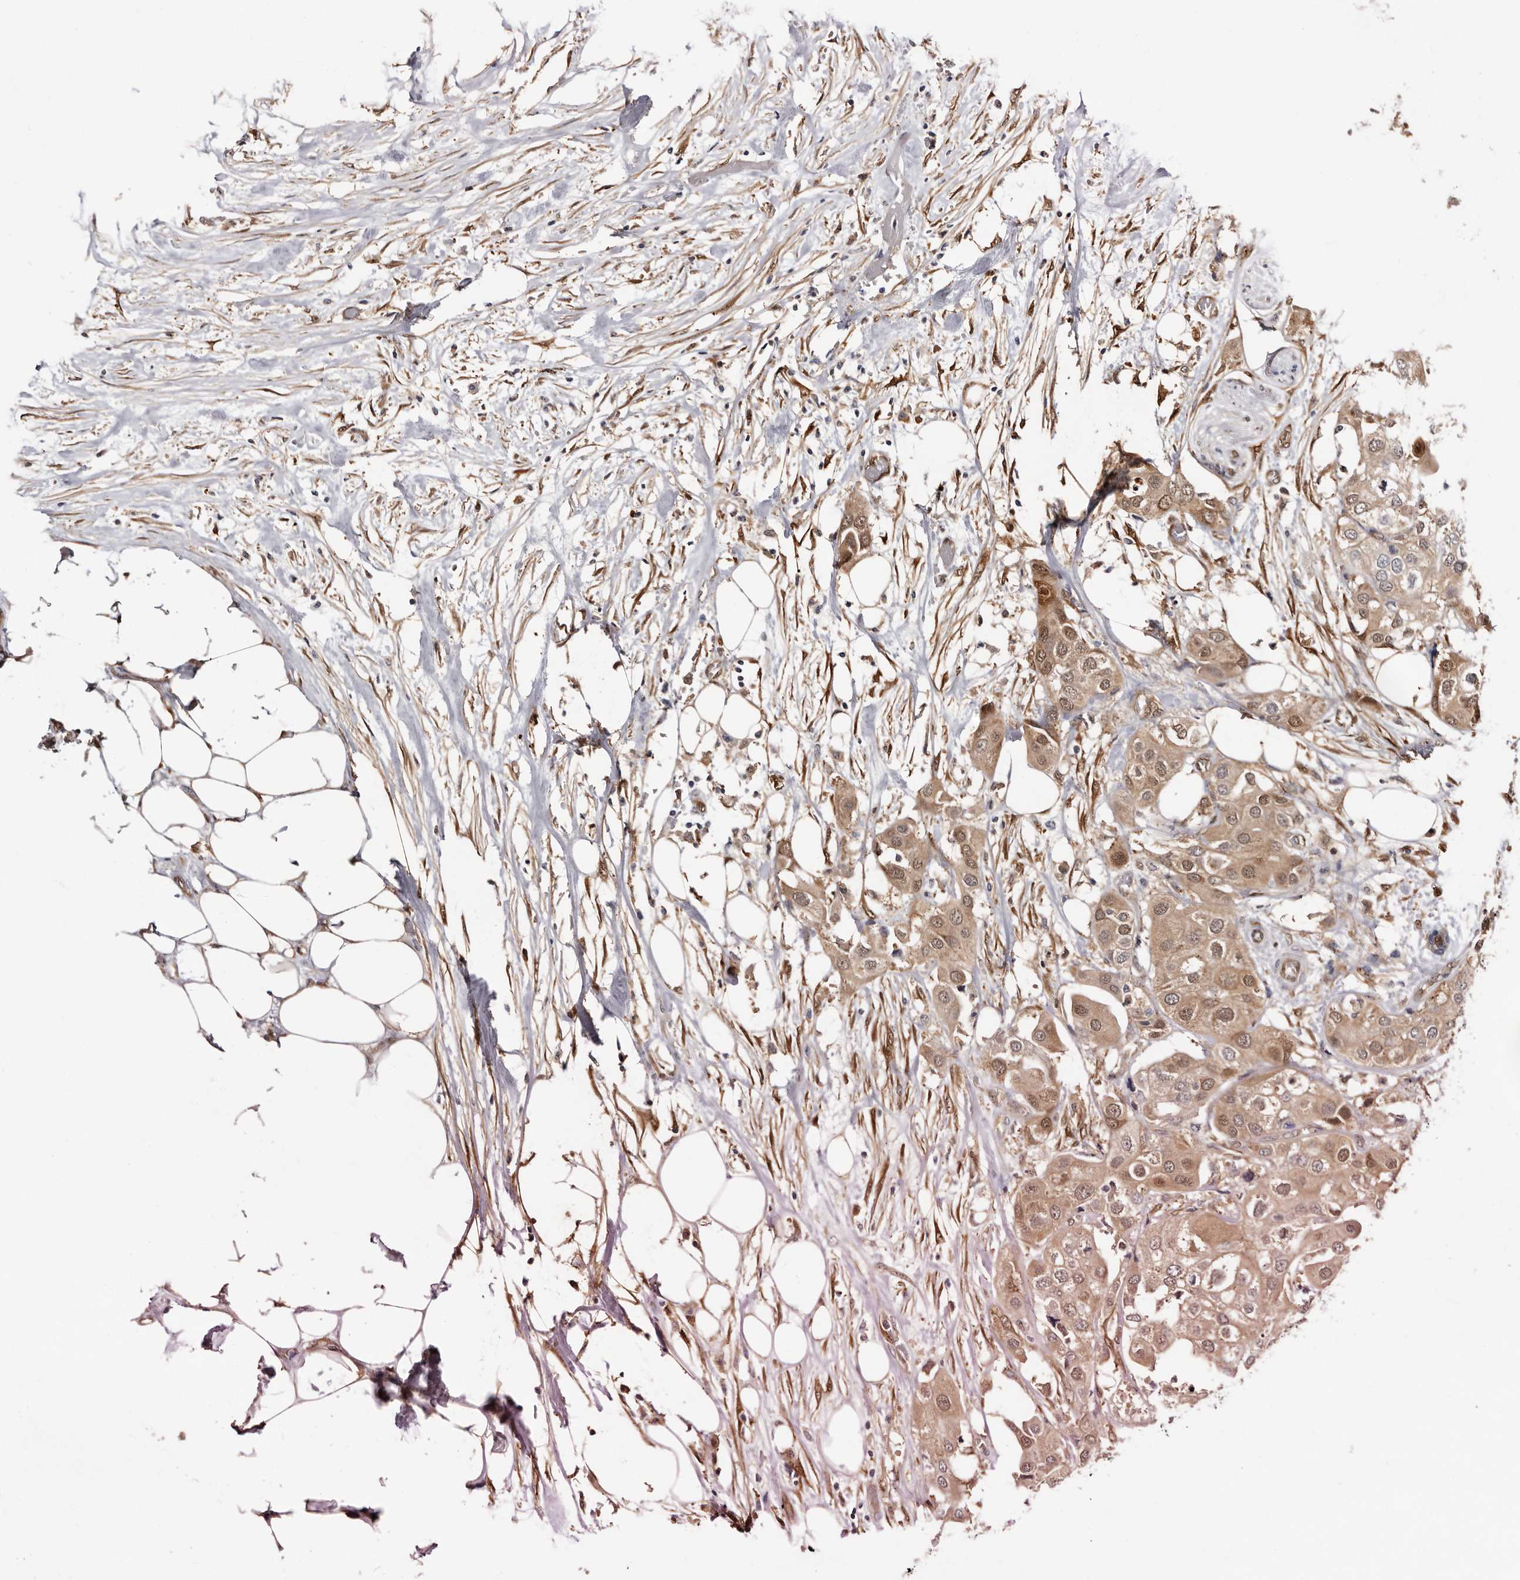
{"staining": {"intensity": "moderate", "quantity": ">75%", "location": "cytoplasmic/membranous,nuclear"}, "tissue": "urothelial cancer", "cell_type": "Tumor cells", "image_type": "cancer", "snomed": [{"axis": "morphology", "description": "Urothelial carcinoma, High grade"}, {"axis": "topography", "description": "Urinary bladder"}], "caption": "Immunohistochemical staining of urothelial cancer displays medium levels of moderate cytoplasmic/membranous and nuclear protein expression in about >75% of tumor cells.", "gene": "TP53I3", "patient": {"sex": "male", "age": 64}}